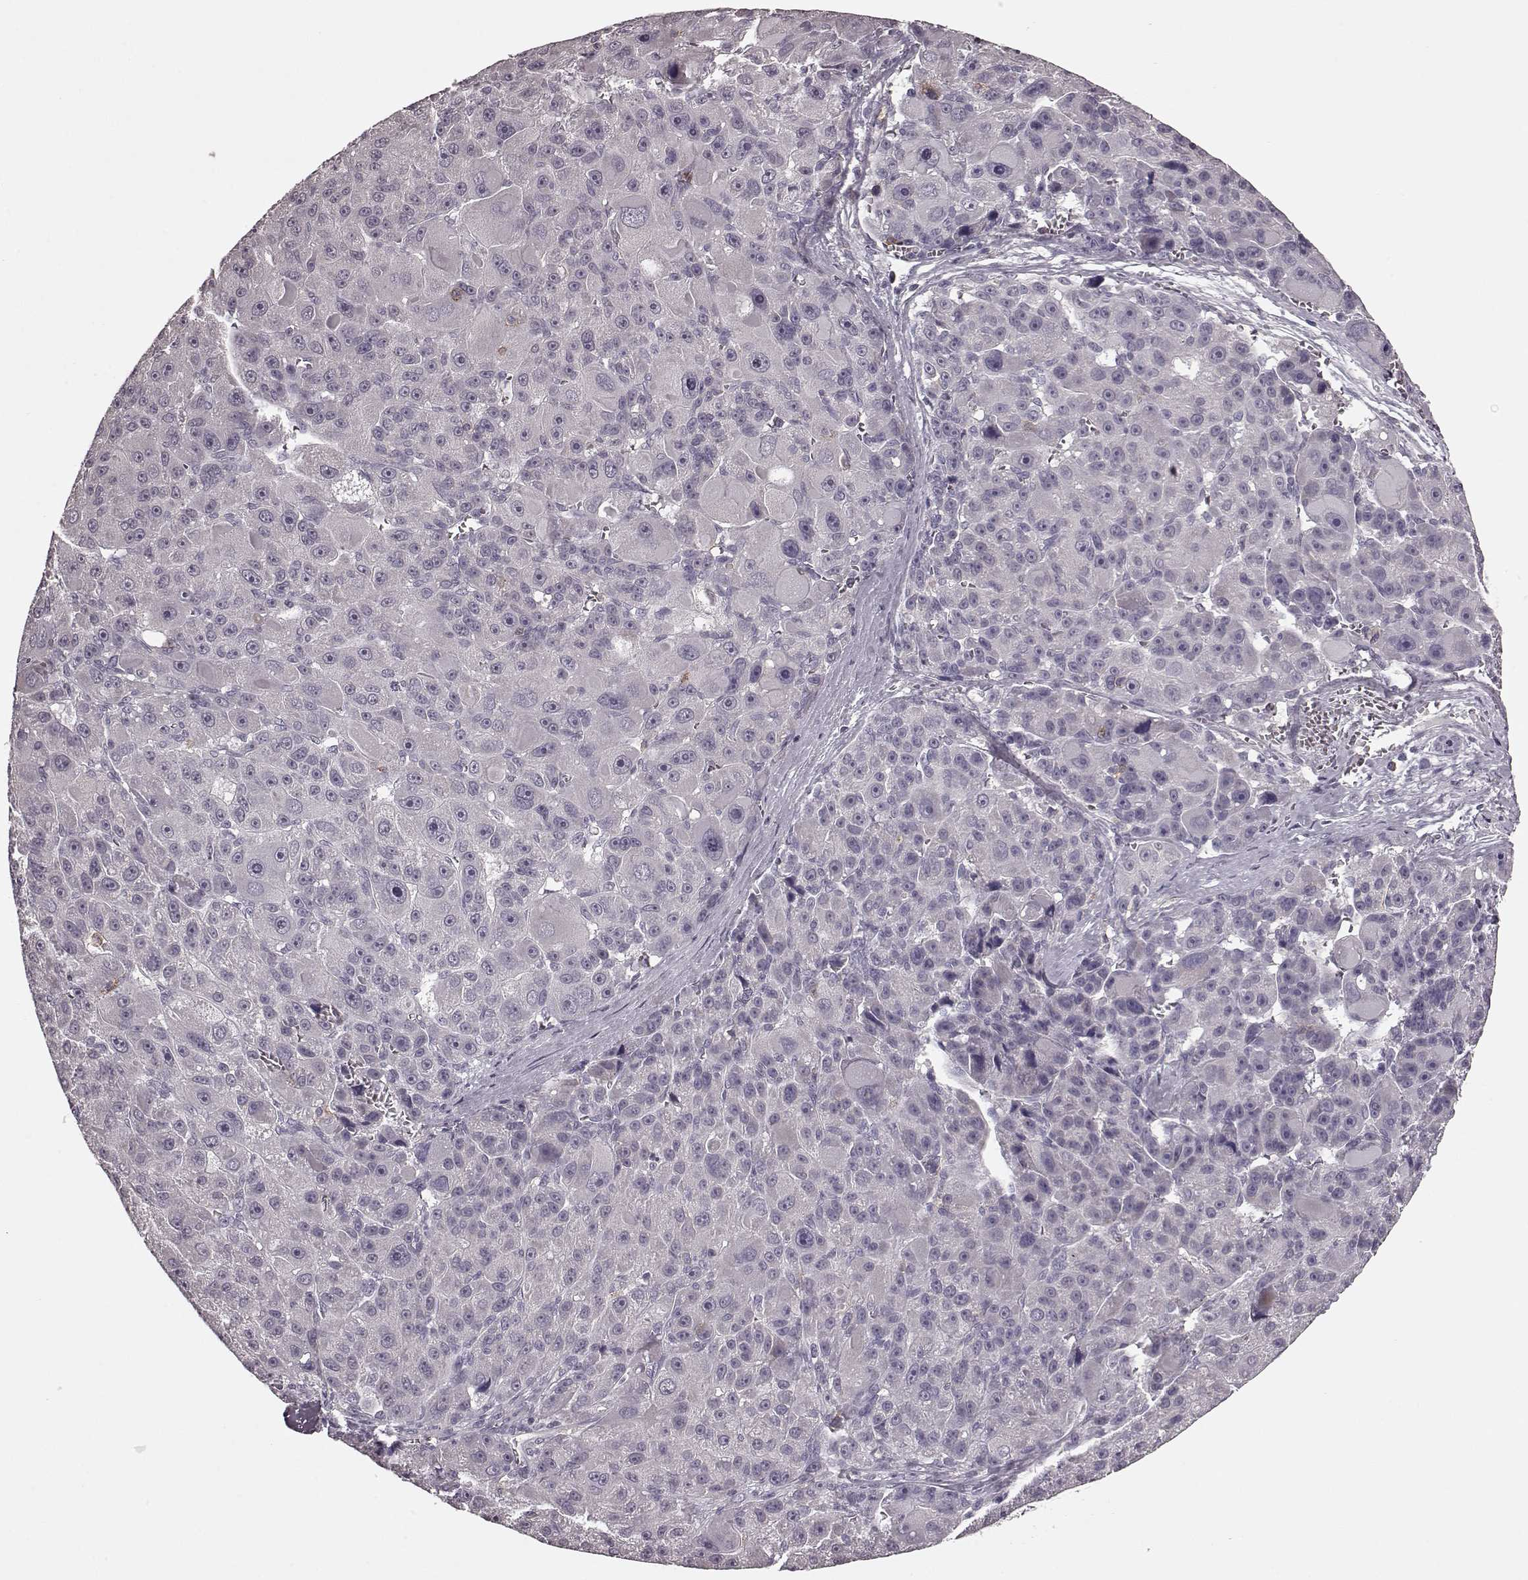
{"staining": {"intensity": "negative", "quantity": "none", "location": "none"}, "tissue": "liver cancer", "cell_type": "Tumor cells", "image_type": "cancer", "snomed": [{"axis": "morphology", "description": "Carcinoma, Hepatocellular, NOS"}, {"axis": "topography", "description": "Liver"}], "caption": "A photomicrograph of human liver cancer is negative for staining in tumor cells.", "gene": "CD28", "patient": {"sex": "male", "age": 76}}